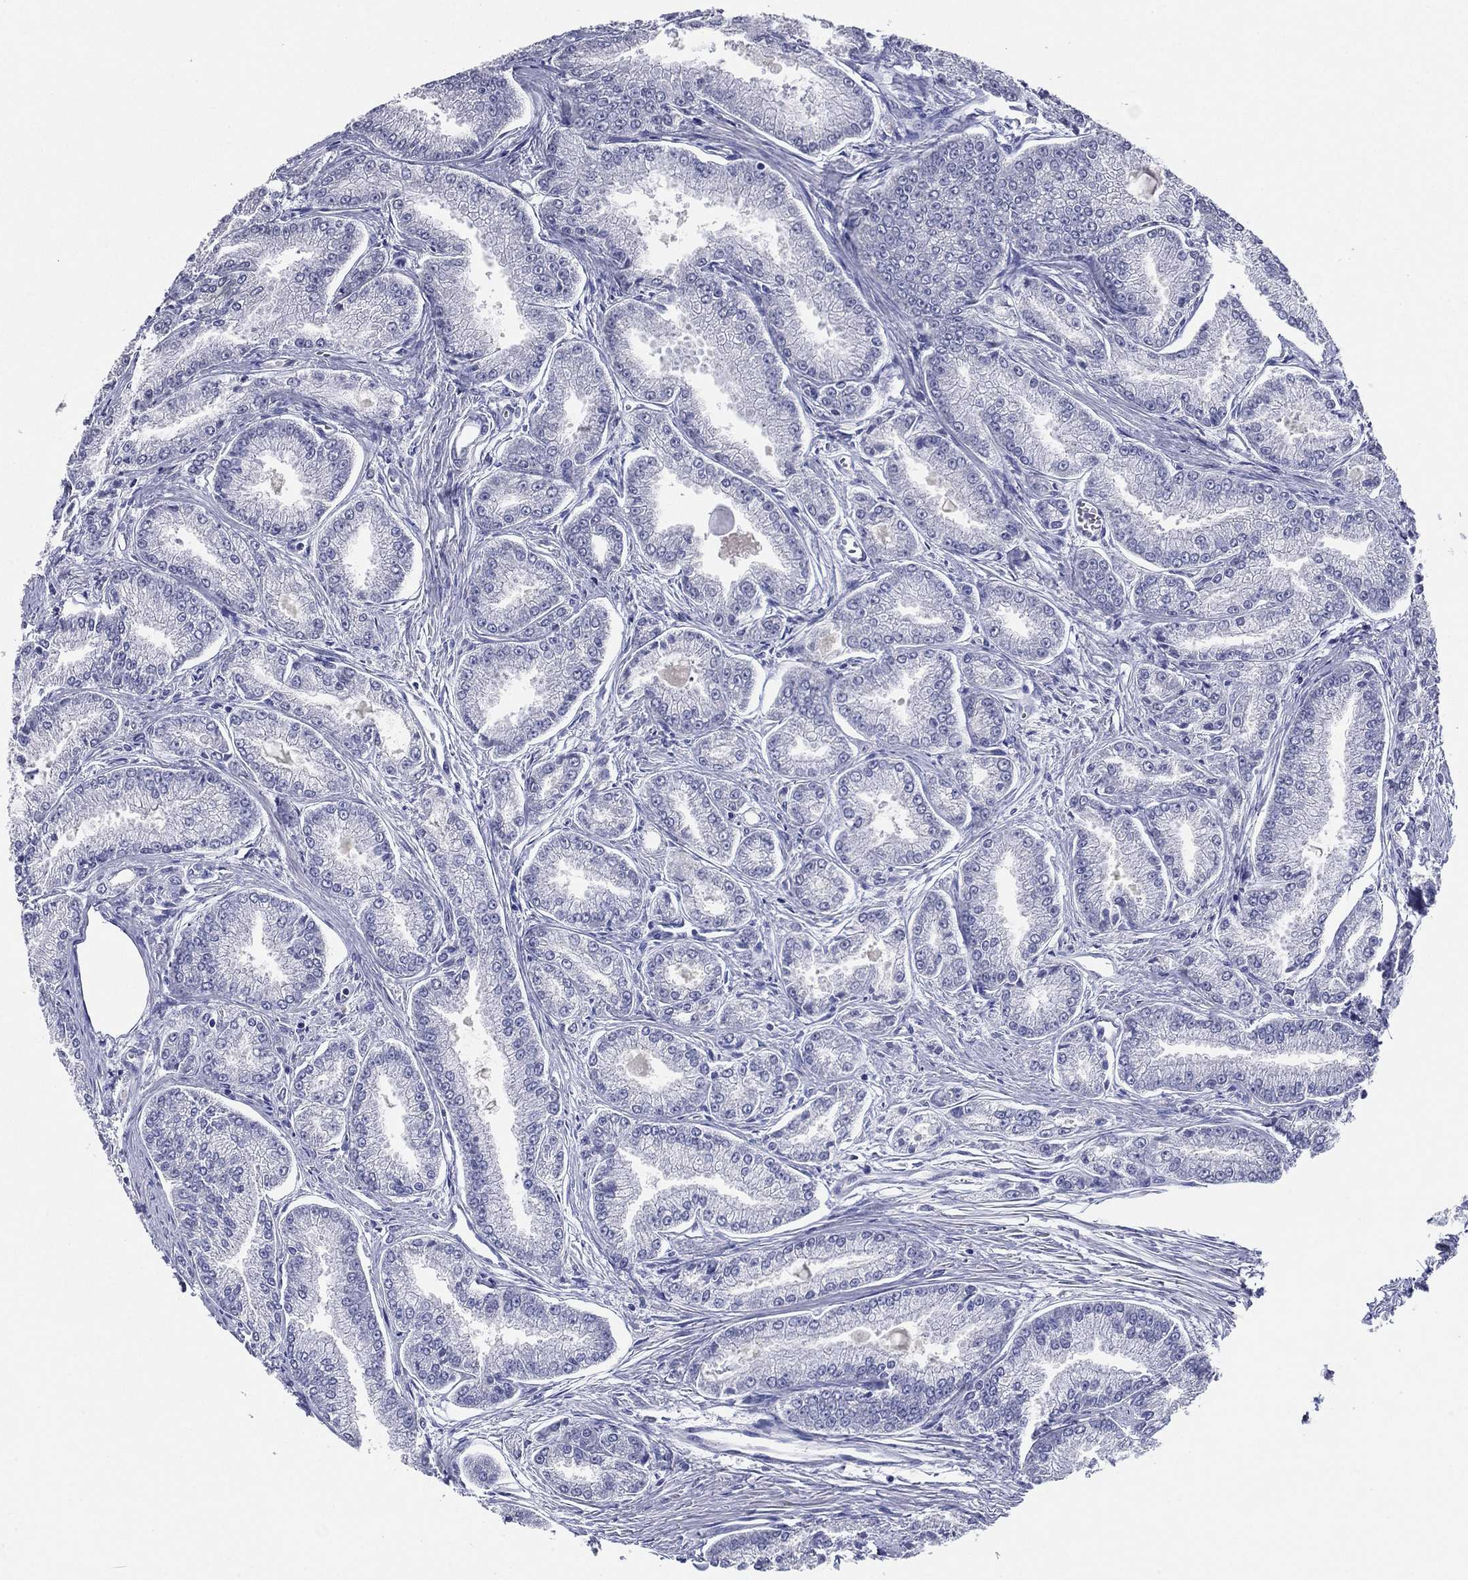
{"staining": {"intensity": "negative", "quantity": "none", "location": "none"}, "tissue": "prostate cancer", "cell_type": "Tumor cells", "image_type": "cancer", "snomed": [{"axis": "morphology", "description": "Adenocarcinoma, NOS"}, {"axis": "morphology", "description": "Adenocarcinoma, High grade"}, {"axis": "topography", "description": "Prostate"}], "caption": "Immunohistochemistry (IHC) of human adenocarcinoma (prostate) exhibits no staining in tumor cells.", "gene": "TFAP2A", "patient": {"sex": "male", "age": 70}}